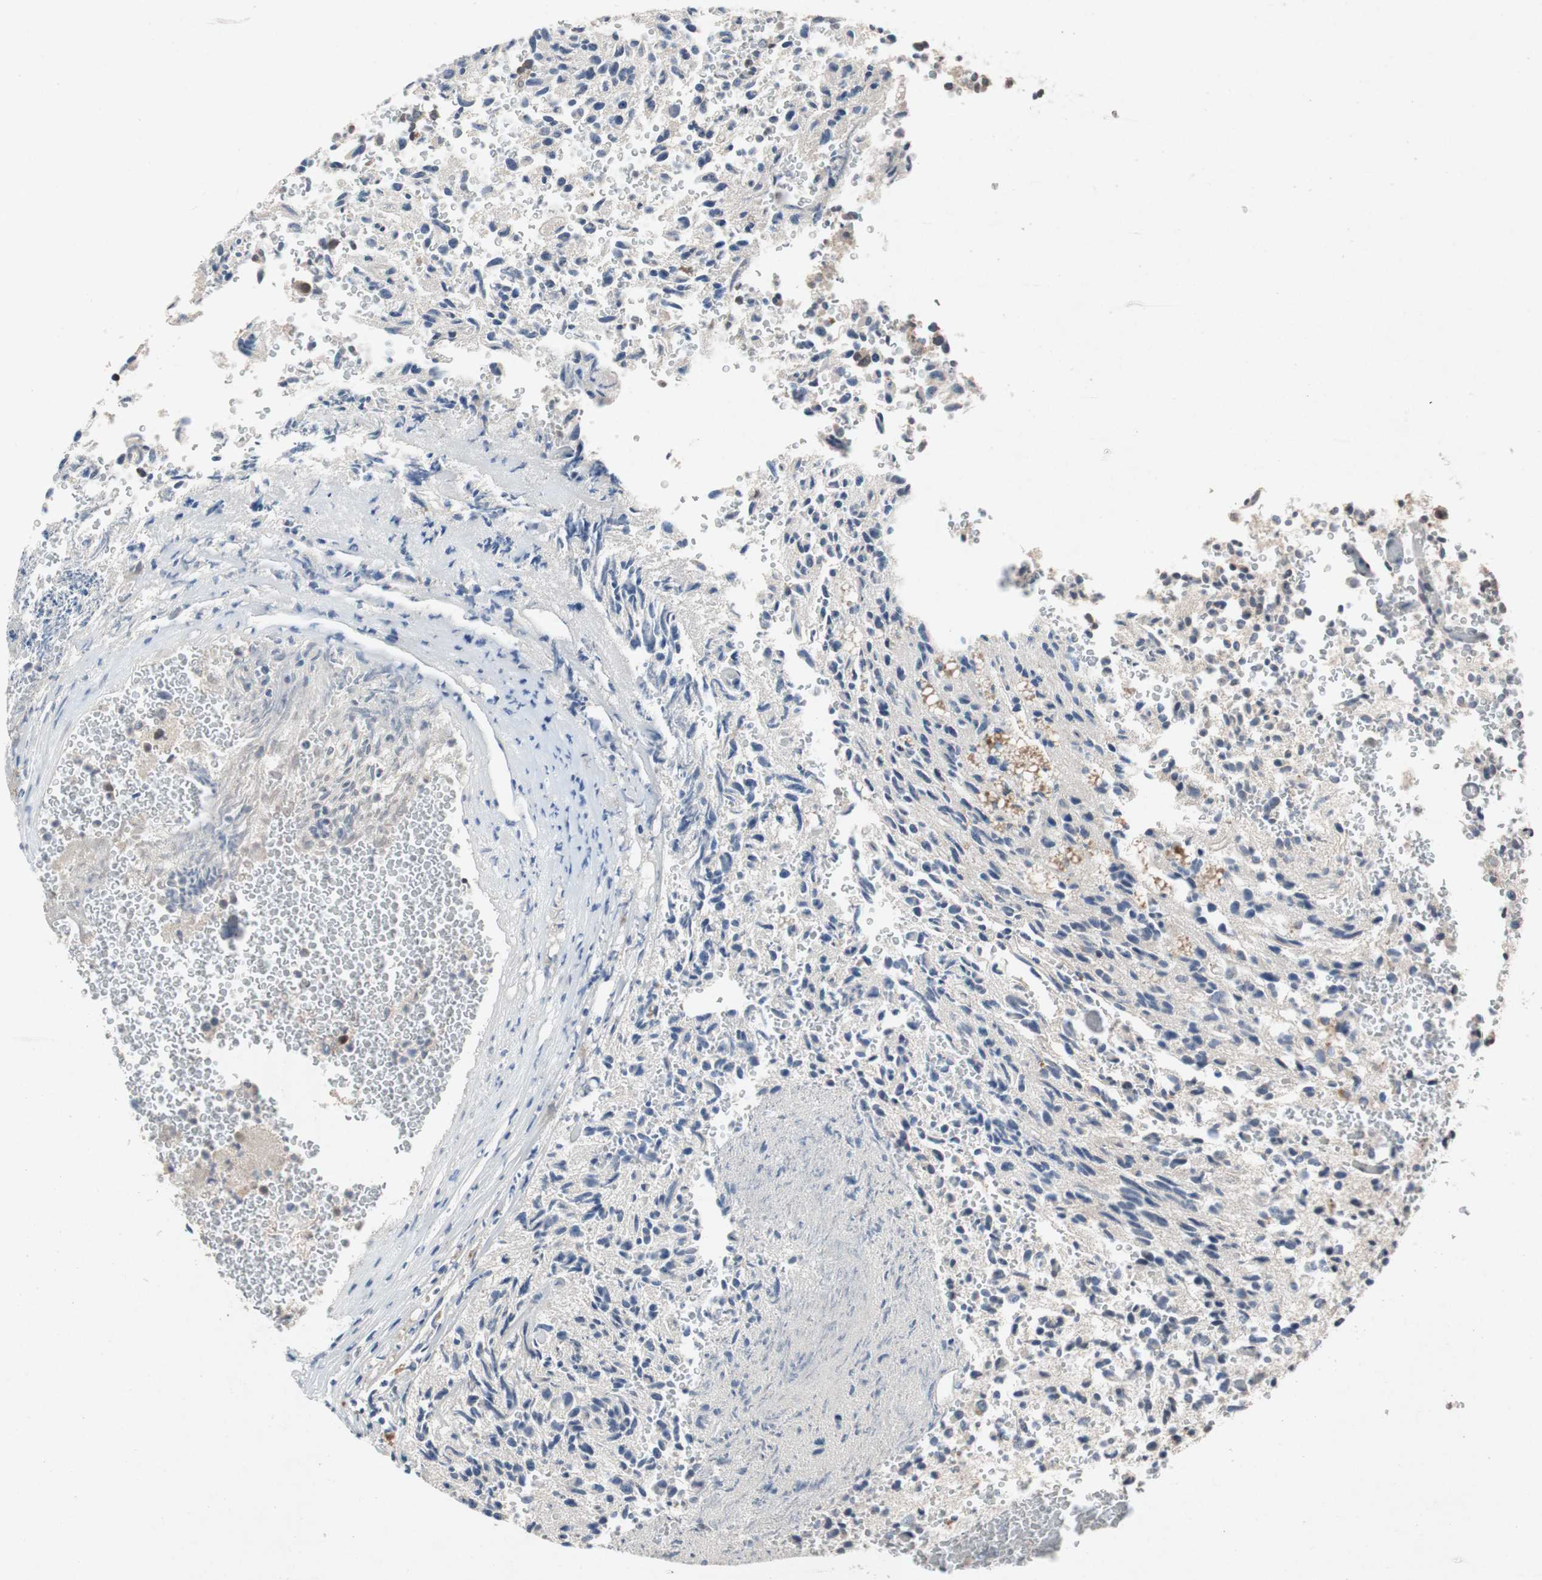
{"staining": {"intensity": "weak", "quantity": "25%-75%", "location": "cytoplasmic/membranous"}, "tissue": "glioma", "cell_type": "Tumor cells", "image_type": "cancer", "snomed": [{"axis": "morphology", "description": "Glioma, malignant, High grade"}, {"axis": "topography", "description": "pancreas cauda"}], "caption": "An immunohistochemistry histopathology image of tumor tissue is shown. Protein staining in brown shows weak cytoplasmic/membranous positivity in malignant high-grade glioma within tumor cells.", "gene": "TP63", "patient": {"sex": "male", "age": 60}}